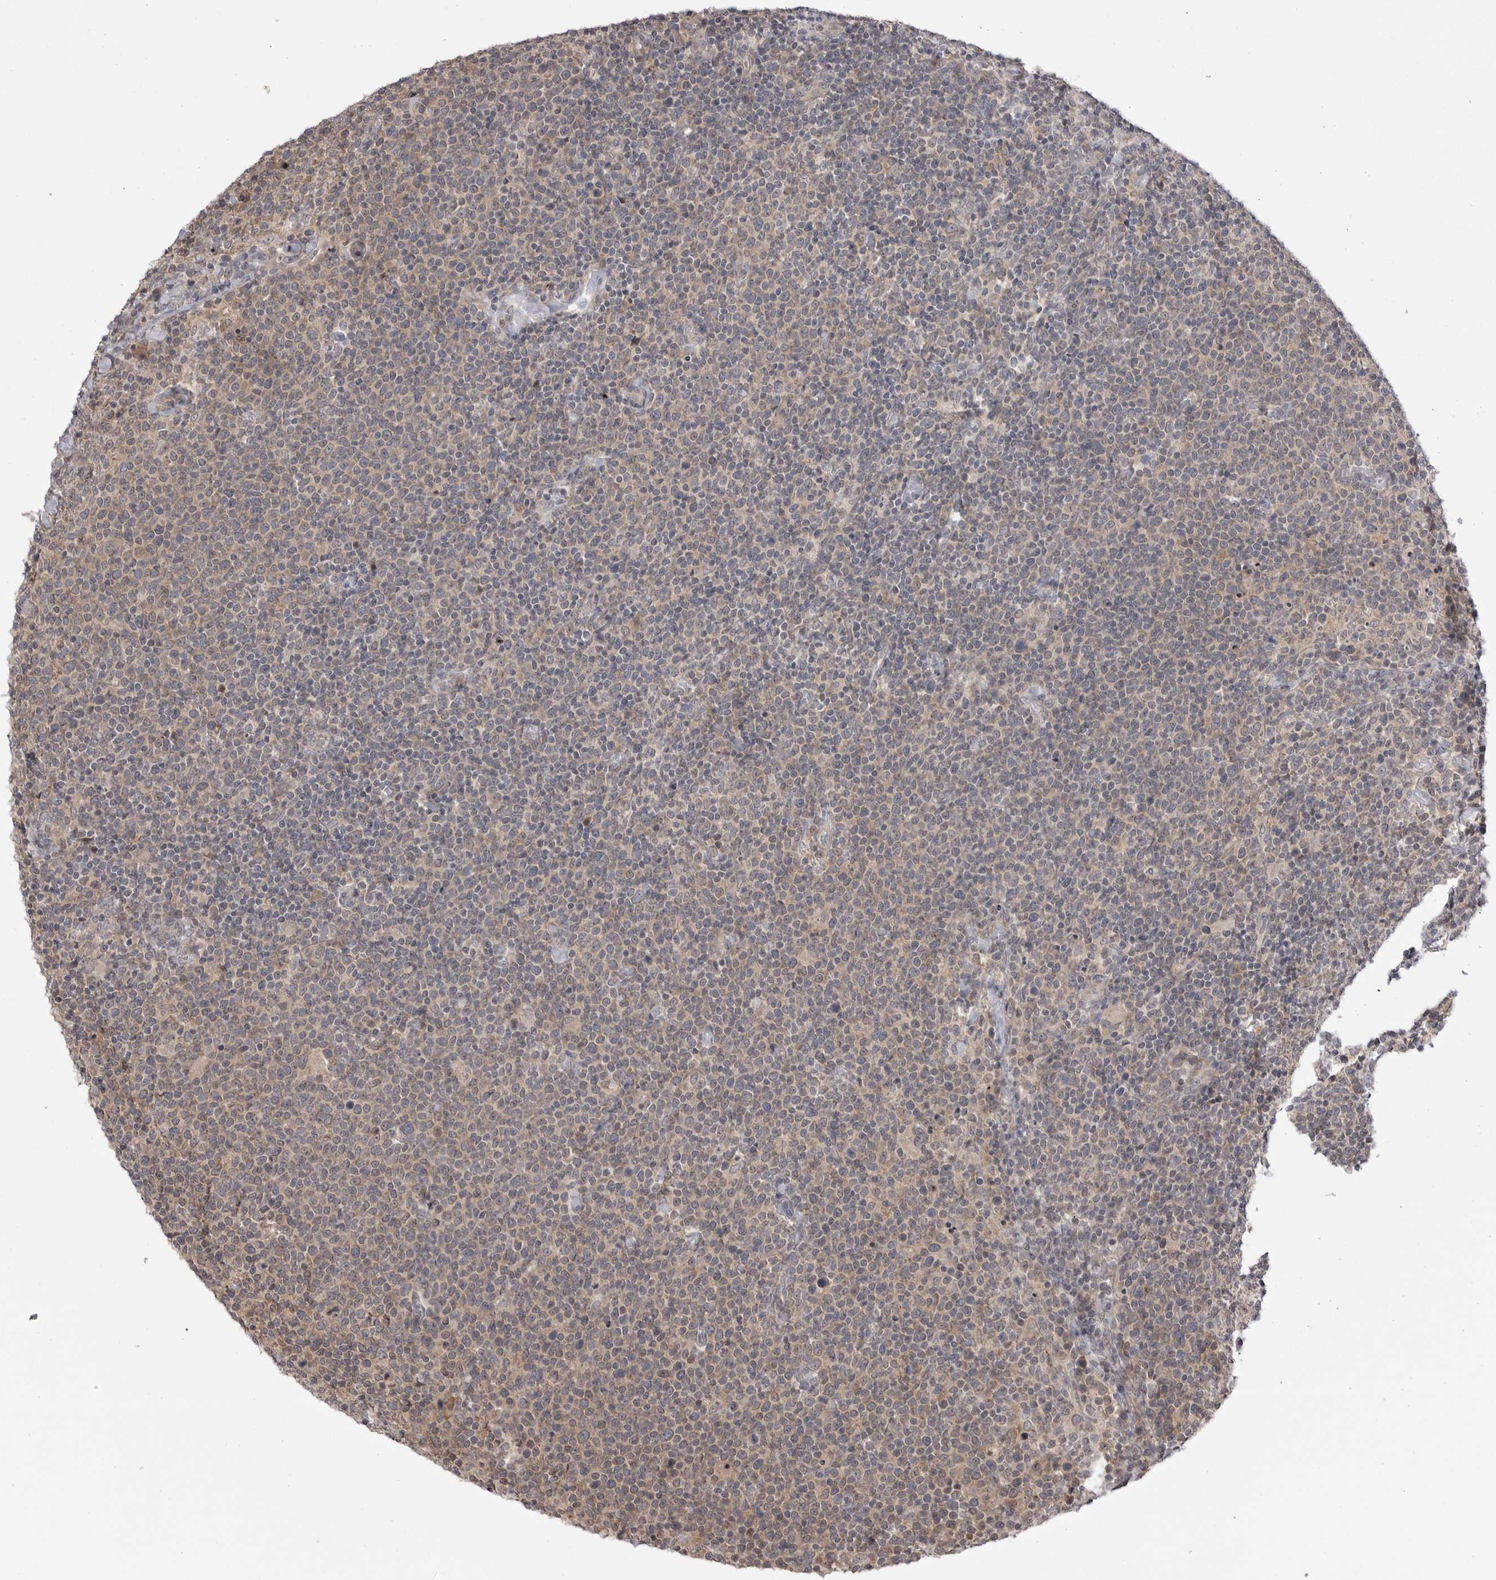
{"staining": {"intensity": "negative", "quantity": "none", "location": "none"}, "tissue": "lymphoma", "cell_type": "Tumor cells", "image_type": "cancer", "snomed": [{"axis": "morphology", "description": "Malignant lymphoma, non-Hodgkin's type, High grade"}, {"axis": "topography", "description": "Lymph node"}], "caption": "The immunohistochemistry image has no significant expression in tumor cells of lymphoma tissue. (Stains: DAB immunohistochemistry (IHC) with hematoxylin counter stain, Microscopy: brightfield microscopy at high magnification).", "gene": "PTK2B", "patient": {"sex": "male", "age": 61}}